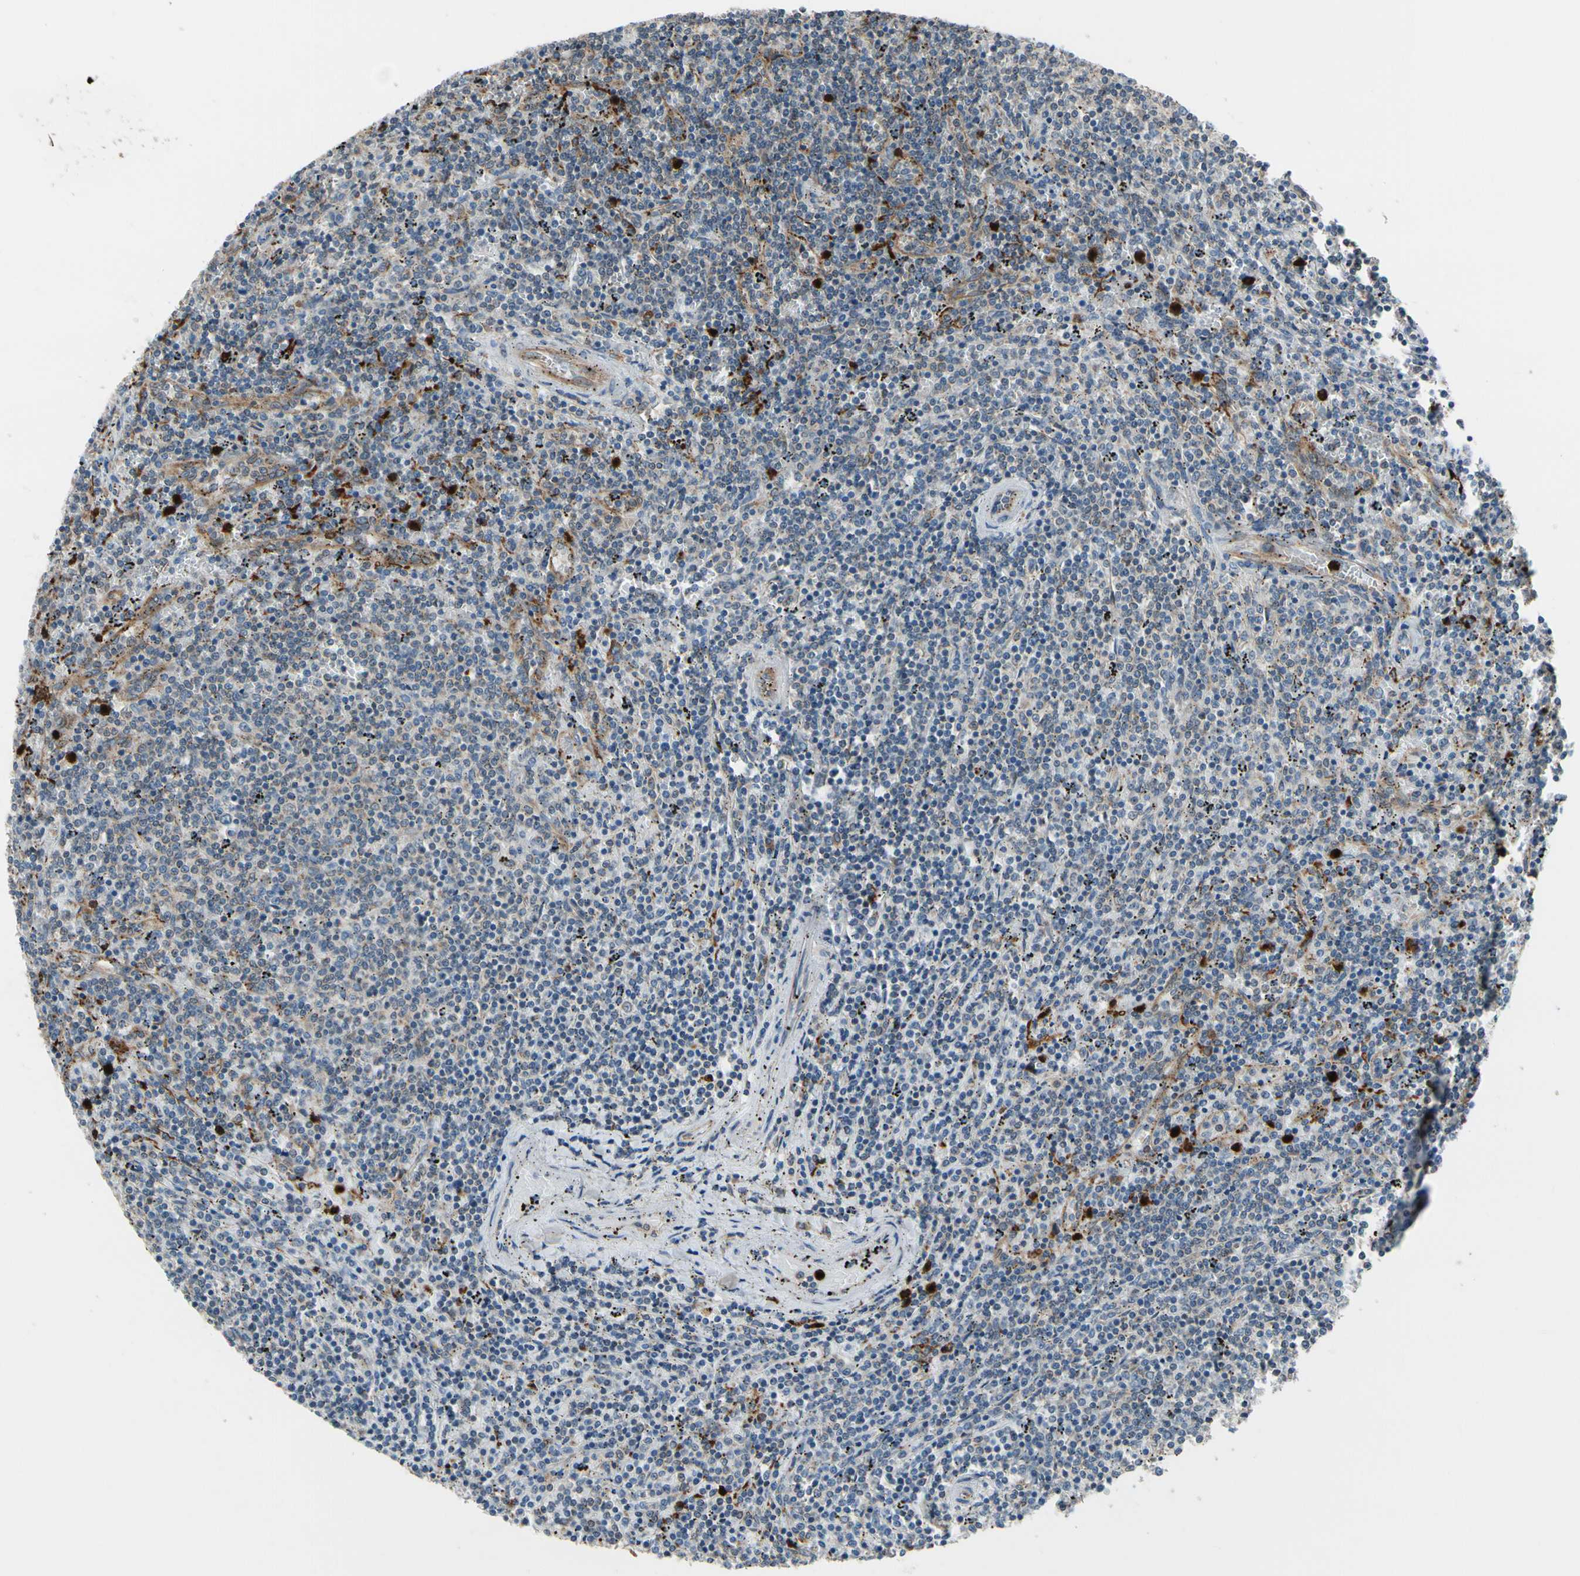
{"staining": {"intensity": "negative", "quantity": "none", "location": "none"}, "tissue": "lymphoma", "cell_type": "Tumor cells", "image_type": "cancer", "snomed": [{"axis": "morphology", "description": "Malignant lymphoma, non-Hodgkin's type, Low grade"}, {"axis": "topography", "description": "Spleen"}], "caption": "Image shows no protein staining in tumor cells of malignant lymphoma, non-Hodgkin's type (low-grade) tissue.", "gene": "CLCC1", "patient": {"sex": "female", "age": 50}}